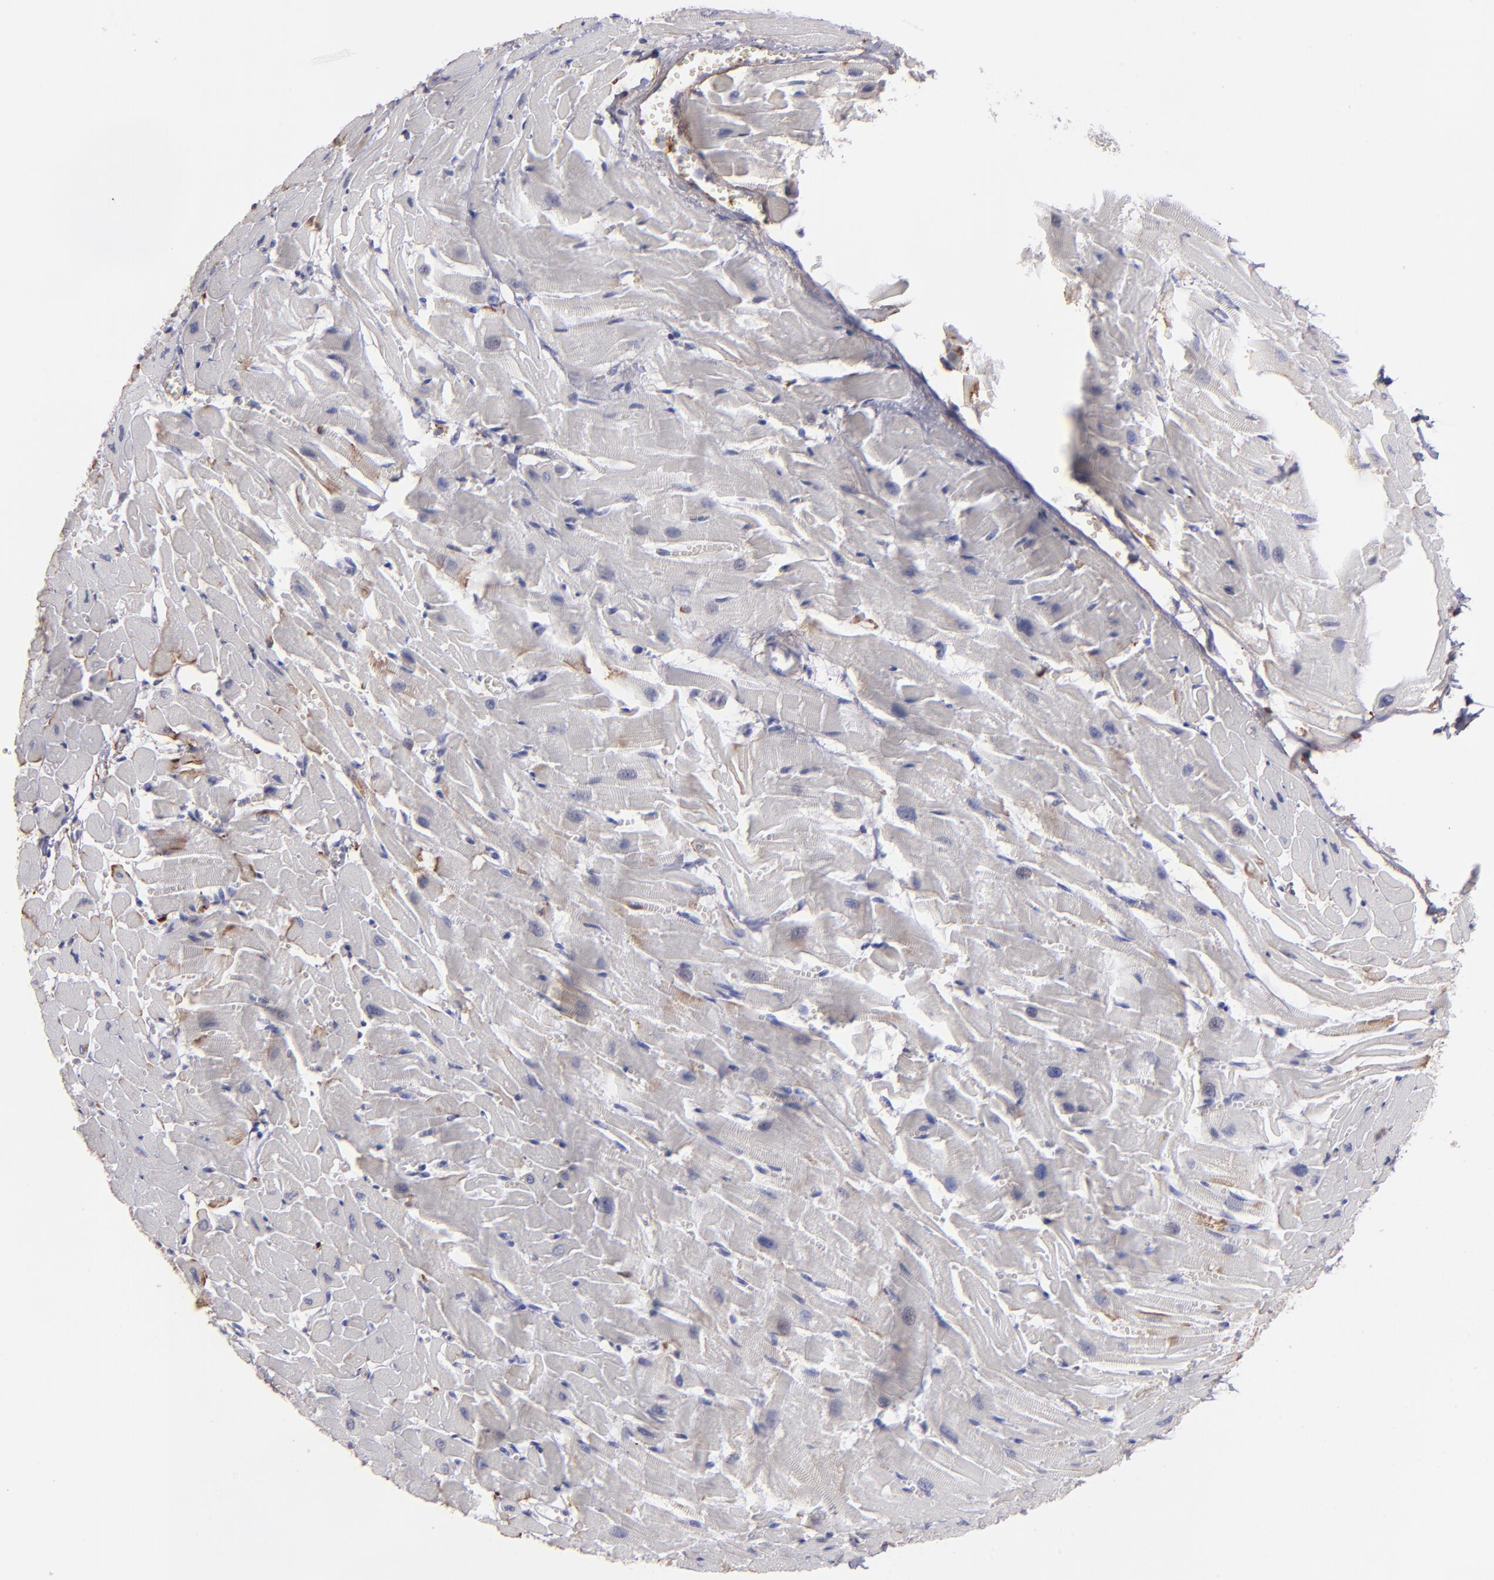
{"staining": {"intensity": "weak", "quantity": "<25%", "location": "cytoplasmic/membranous"}, "tissue": "heart muscle", "cell_type": "Cardiomyocytes", "image_type": "normal", "snomed": [{"axis": "morphology", "description": "Normal tissue, NOS"}, {"axis": "topography", "description": "Heart"}], "caption": "There is no significant staining in cardiomyocytes of heart muscle. The staining was performed using DAB to visualize the protein expression in brown, while the nuclei were stained in blue with hematoxylin (Magnification: 20x).", "gene": "C1QA", "patient": {"sex": "female", "age": 19}}